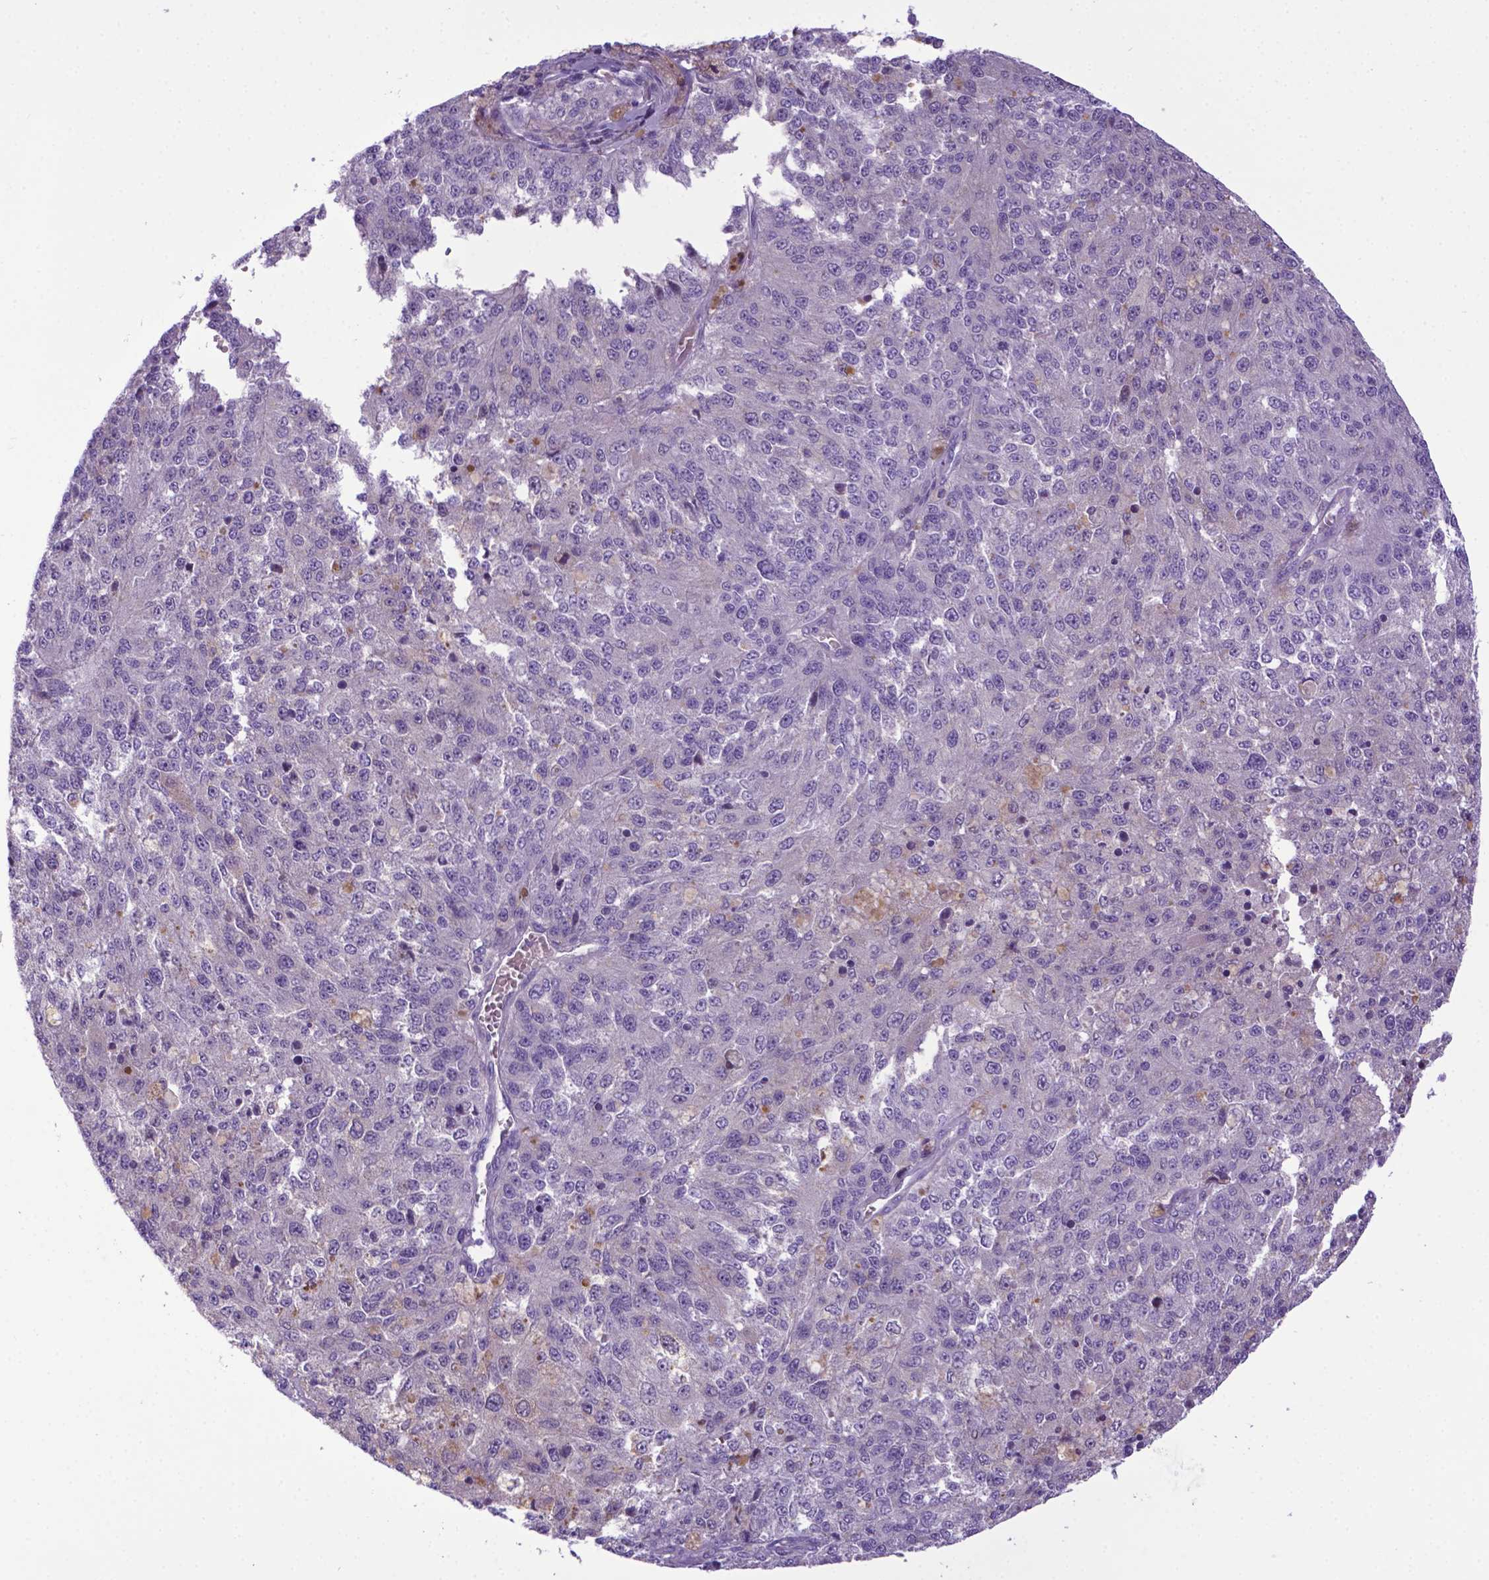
{"staining": {"intensity": "negative", "quantity": "none", "location": "none"}, "tissue": "melanoma", "cell_type": "Tumor cells", "image_type": "cancer", "snomed": [{"axis": "morphology", "description": "Malignant melanoma, Metastatic site"}, {"axis": "topography", "description": "Lymph node"}], "caption": "Malignant melanoma (metastatic site) was stained to show a protein in brown. There is no significant expression in tumor cells.", "gene": "ADRA2B", "patient": {"sex": "female", "age": 64}}